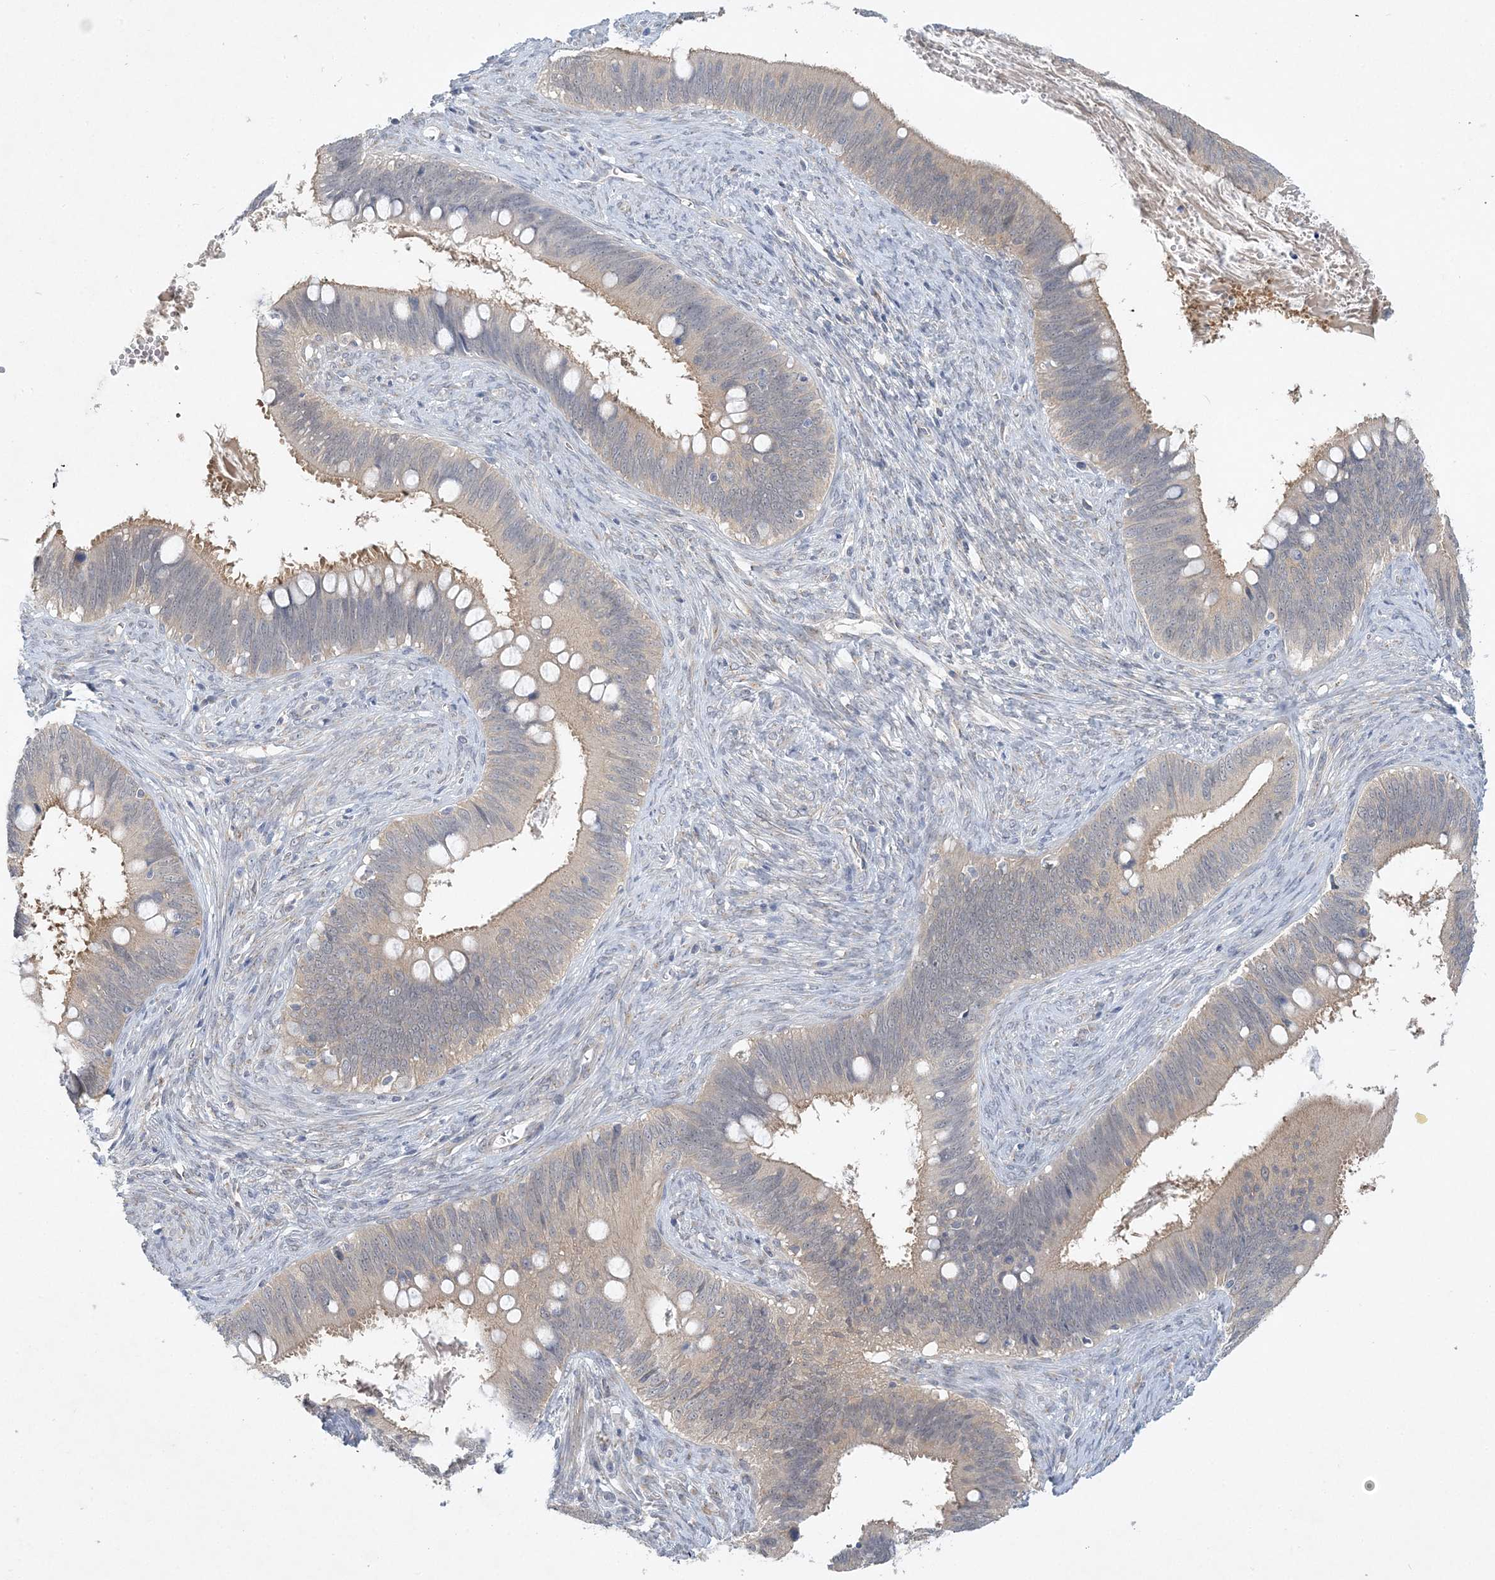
{"staining": {"intensity": "weak", "quantity": "25%-75%", "location": "cytoplasmic/membranous"}, "tissue": "cervical cancer", "cell_type": "Tumor cells", "image_type": "cancer", "snomed": [{"axis": "morphology", "description": "Adenocarcinoma, NOS"}, {"axis": "topography", "description": "Cervix"}], "caption": "Immunohistochemical staining of cervical adenocarcinoma demonstrates low levels of weak cytoplasmic/membranous protein staining in about 25%-75% of tumor cells. Nuclei are stained in blue.", "gene": "ANKRD35", "patient": {"sex": "female", "age": 42}}